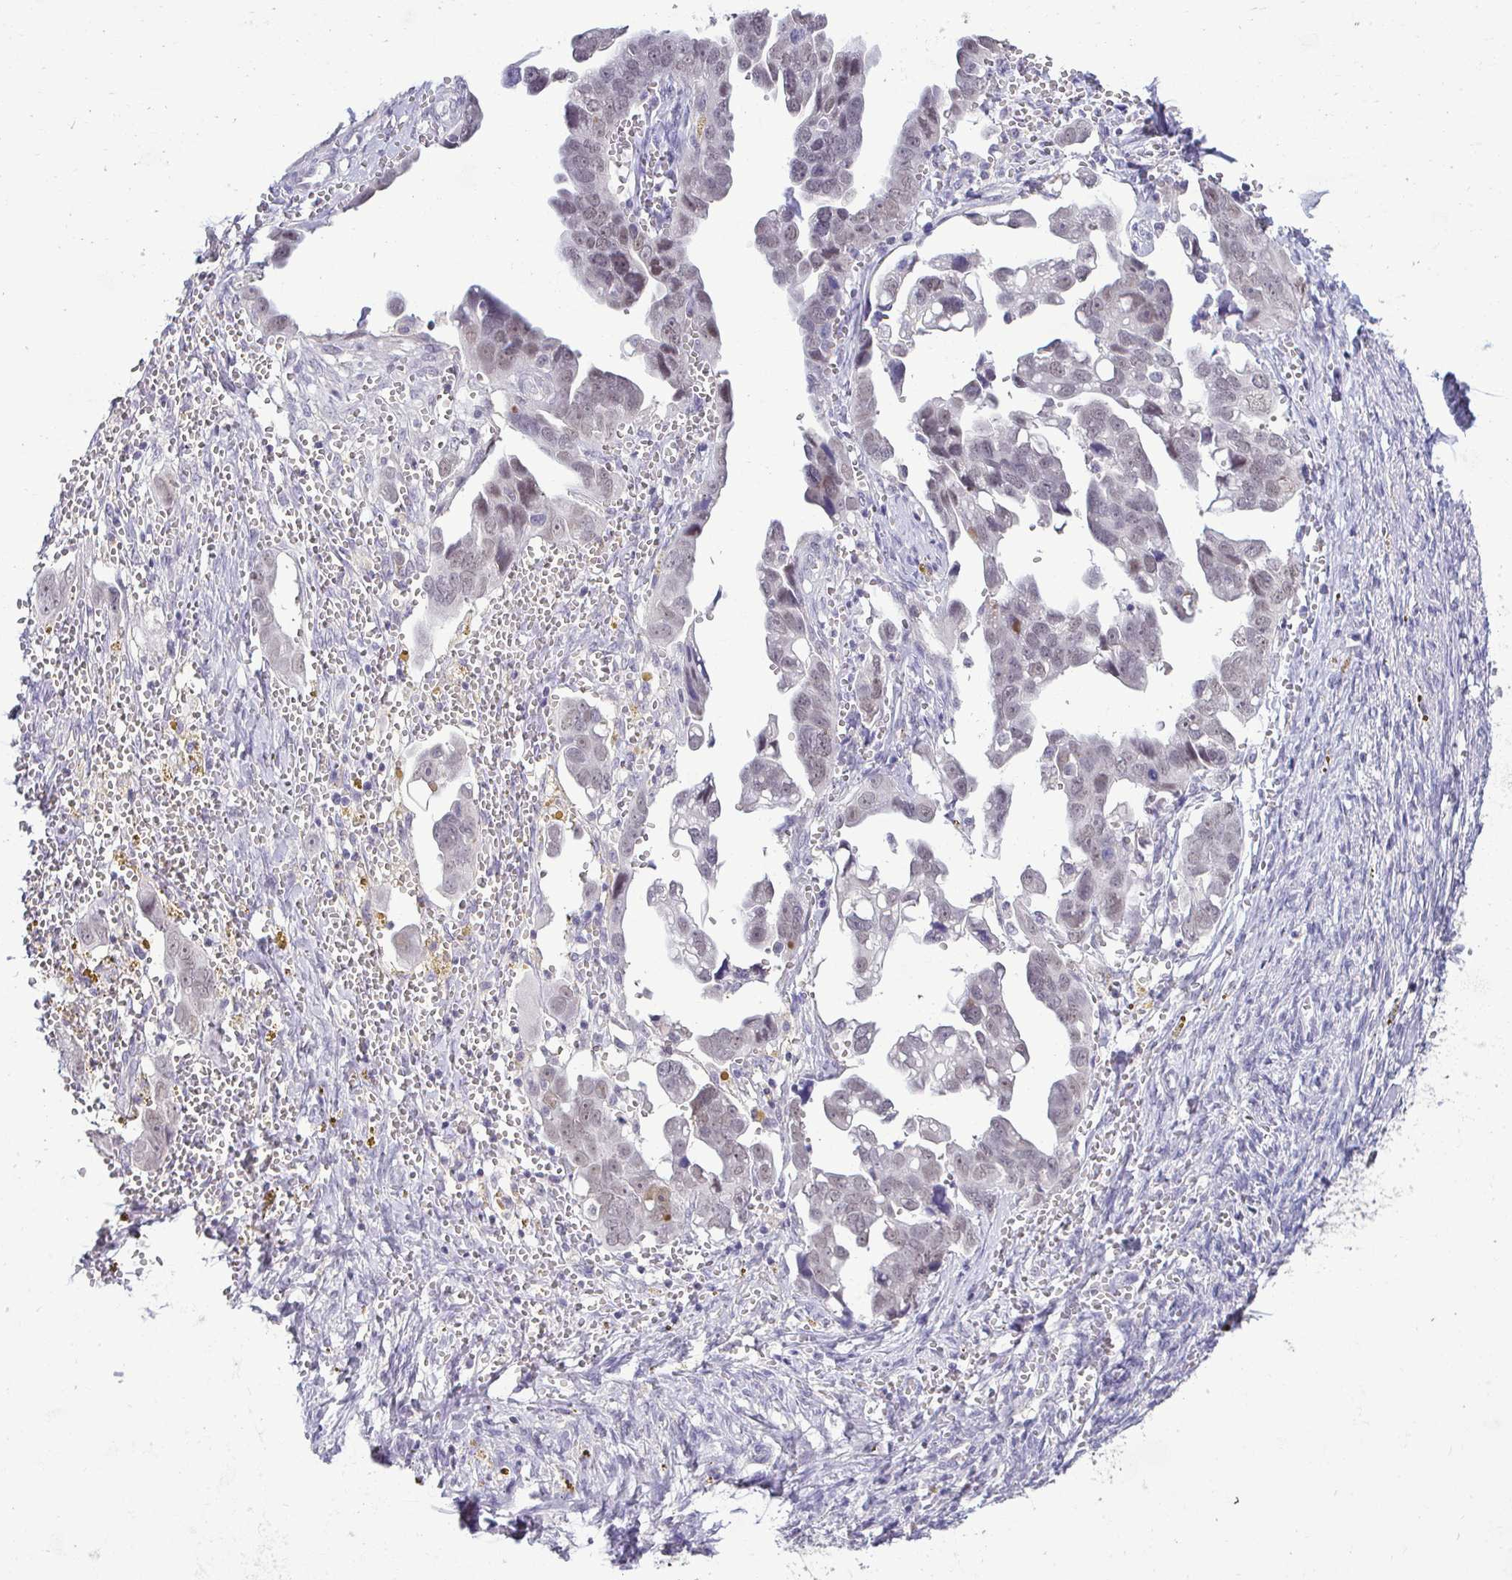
{"staining": {"intensity": "weak", "quantity": "25%-75%", "location": "nuclear"}, "tissue": "ovarian cancer", "cell_type": "Tumor cells", "image_type": "cancer", "snomed": [{"axis": "morphology", "description": "Cystadenocarcinoma, serous, NOS"}, {"axis": "topography", "description": "Ovary"}], "caption": "Immunohistochemical staining of human serous cystadenocarcinoma (ovarian) displays low levels of weak nuclear positivity in approximately 25%-75% of tumor cells.", "gene": "SLC30A3", "patient": {"sex": "female", "age": 59}}